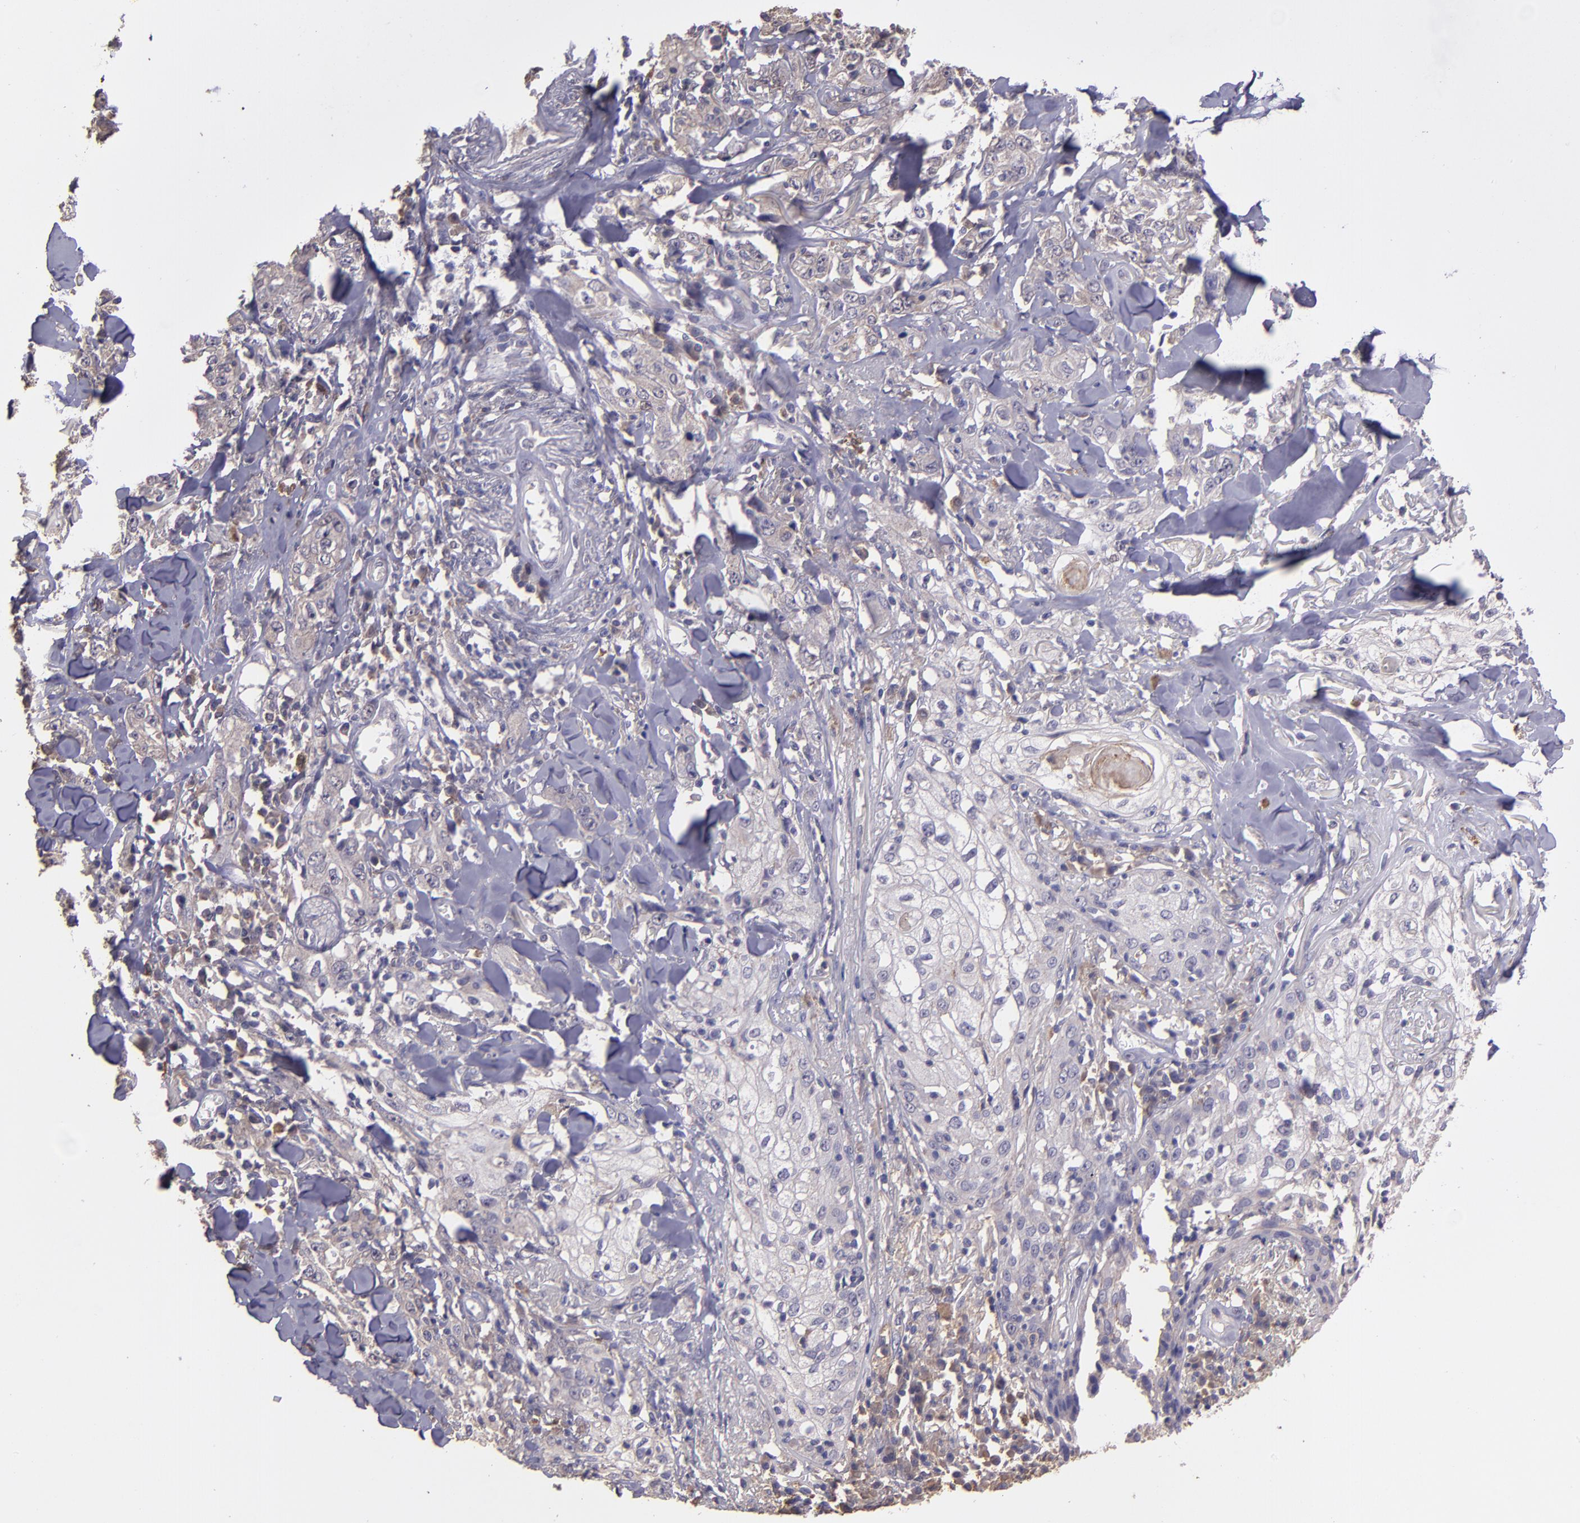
{"staining": {"intensity": "negative", "quantity": "none", "location": "none"}, "tissue": "skin cancer", "cell_type": "Tumor cells", "image_type": "cancer", "snomed": [{"axis": "morphology", "description": "Squamous cell carcinoma, NOS"}, {"axis": "topography", "description": "Skin"}], "caption": "Human skin cancer stained for a protein using immunohistochemistry (IHC) shows no expression in tumor cells.", "gene": "PAPPA", "patient": {"sex": "male", "age": 65}}